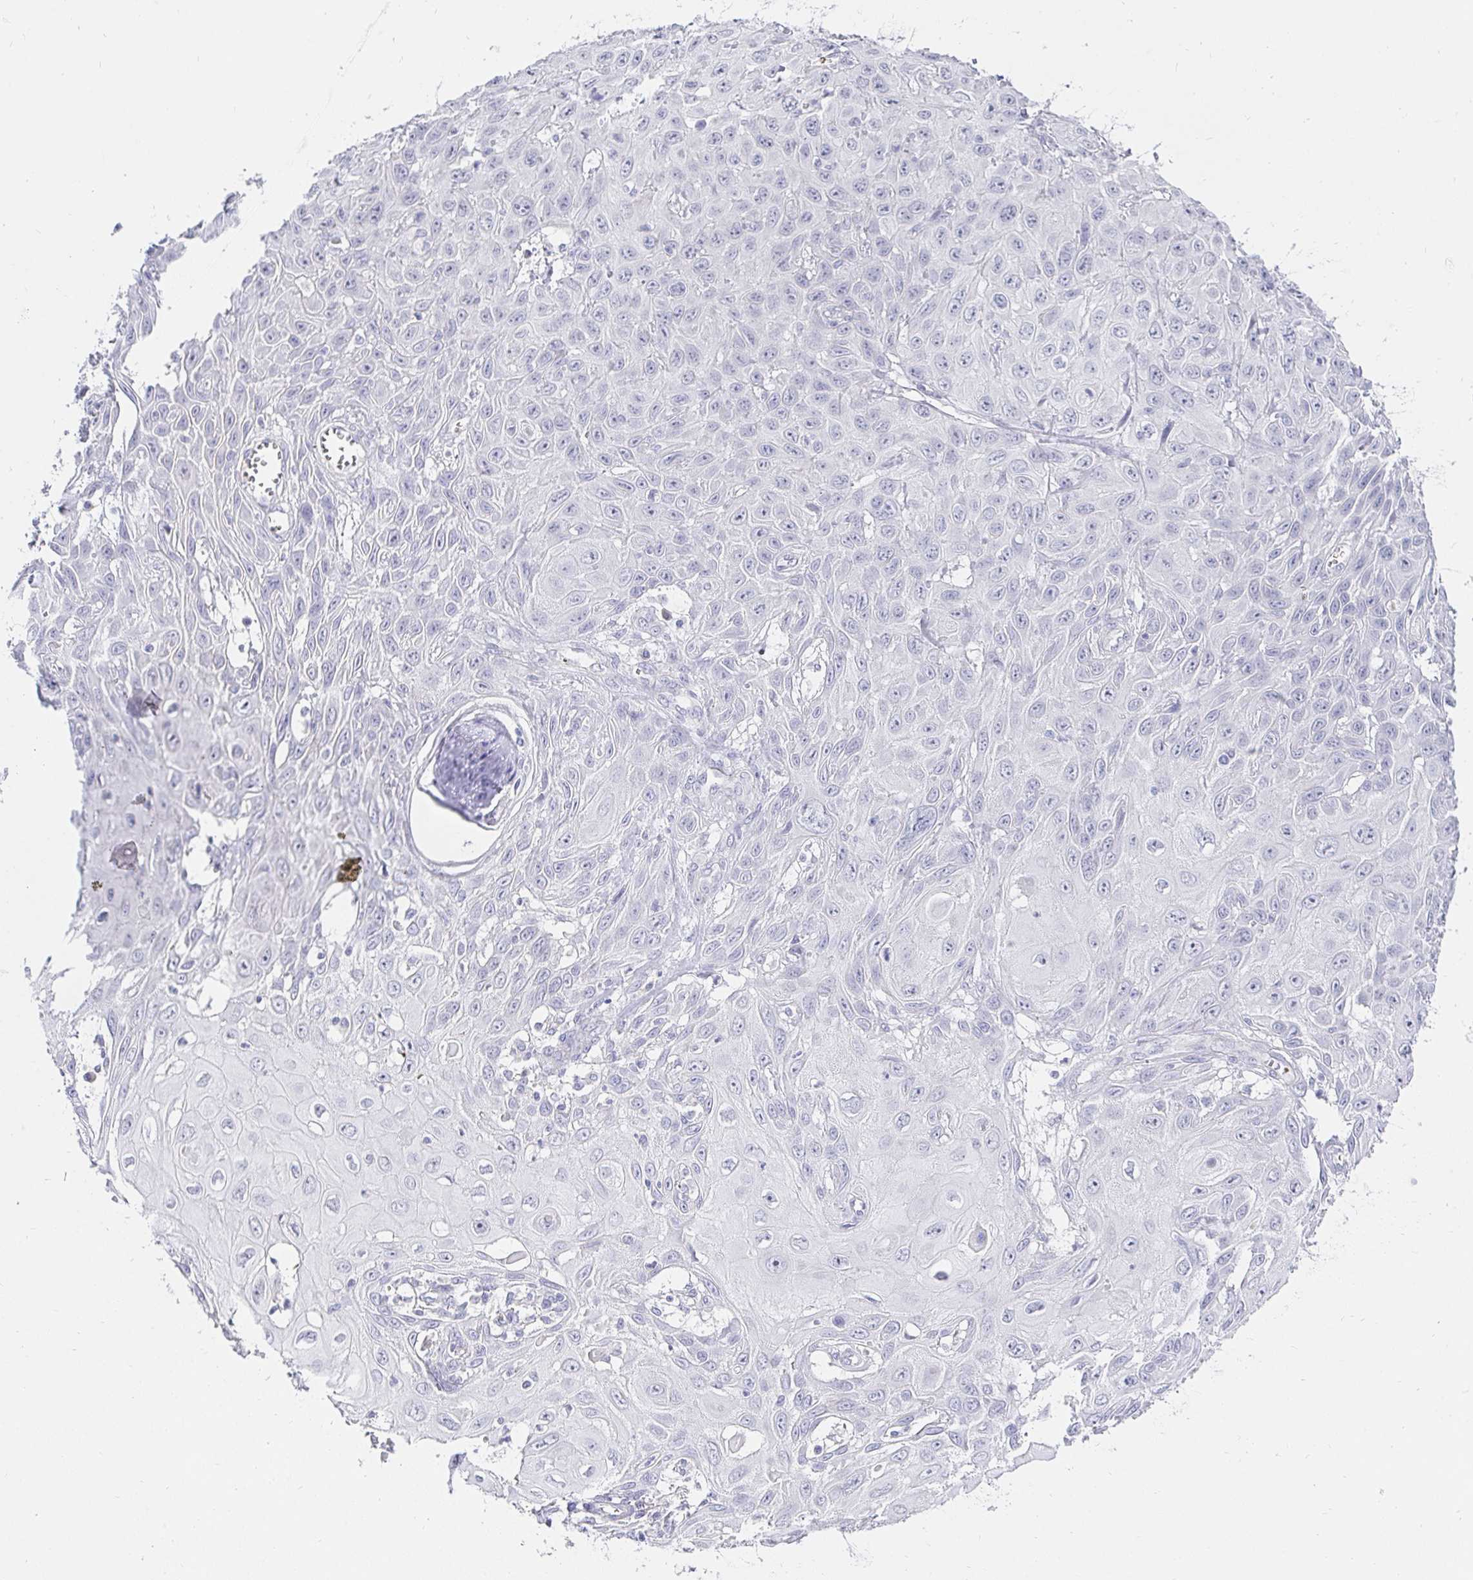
{"staining": {"intensity": "negative", "quantity": "none", "location": "none"}, "tissue": "skin cancer", "cell_type": "Tumor cells", "image_type": "cancer", "snomed": [{"axis": "morphology", "description": "Squamous cell carcinoma, NOS"}, {"axis": "topography", "description": "Skin"}, {"axis": "topography", "description": "Vulva"}], "caption": "Skin squamous cell carcinoma was stained to show a protein in brown. There is no significant expression in tumor cells. (DAB (3,3'-diaminobenzidine) IHC, high magnification).", "gene": "FGF21", "patient": {"sex": "female", "age": 71}}